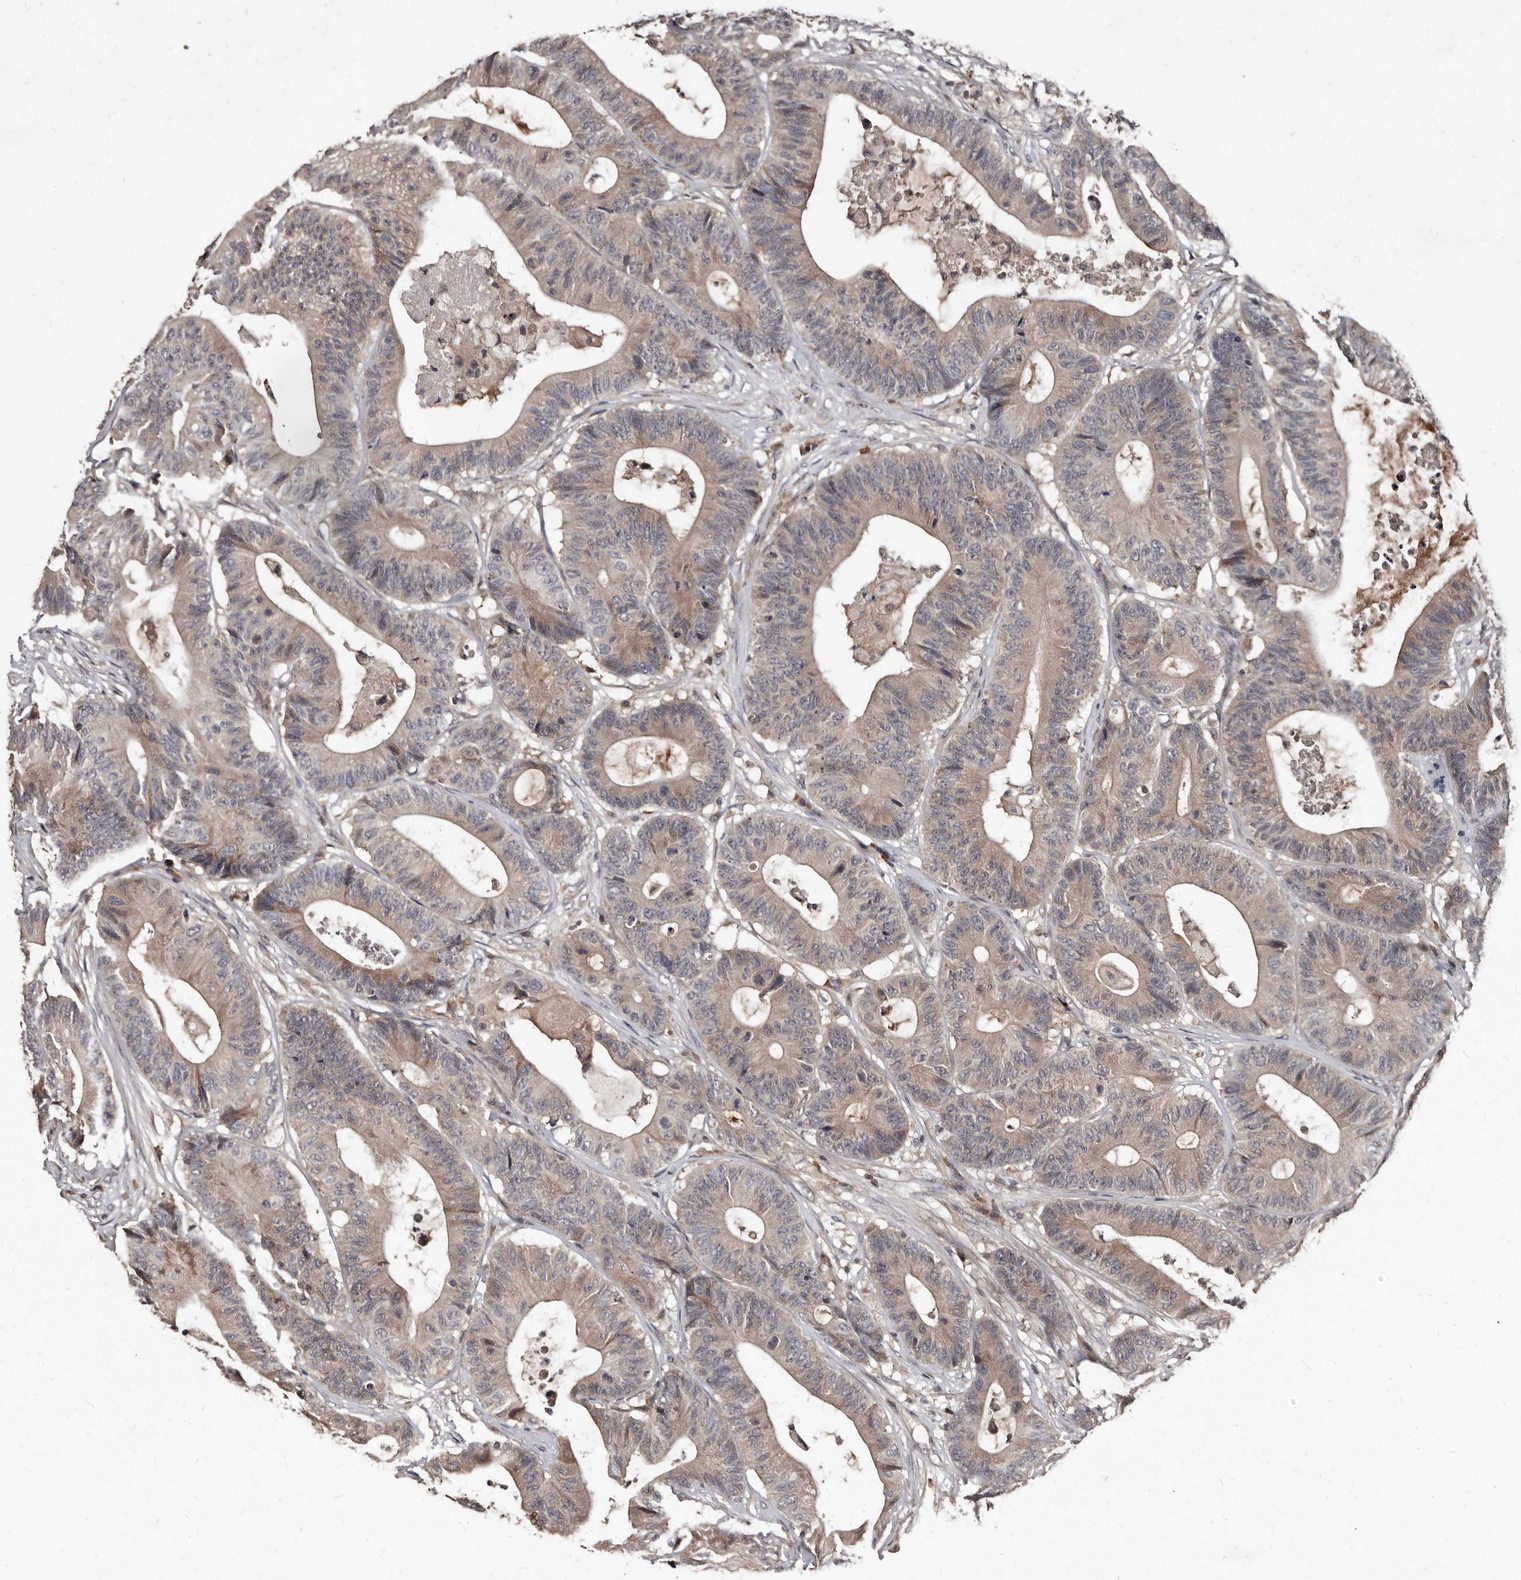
{"staining": {"intensity": "moderate", "quantity": ">75%", "location": "cytoplasmic/membranous"}, "tissue": "colorectal cancer", "cell_type": "Tumor cells", "image_type": "cancer", "snomed": [{"axis": "morphology", "description": "Adenocarcinoma, NOS"}, {"axis": "topography", "description": "Colon"}], "caption": "Immunohistochemistry photomicrograph of neoplastic tissue: colorectal cancer (adenocarcinoma) stained using immunohistochemistry reveals medium levels of moderate protein expression localized specifically in the cytoplasmic/membranous of tumor cells, appearing as a cytoplasmic/membranous brown color.", "gene": "PMVK", "patient": {"sex": "female", "age": 84}}